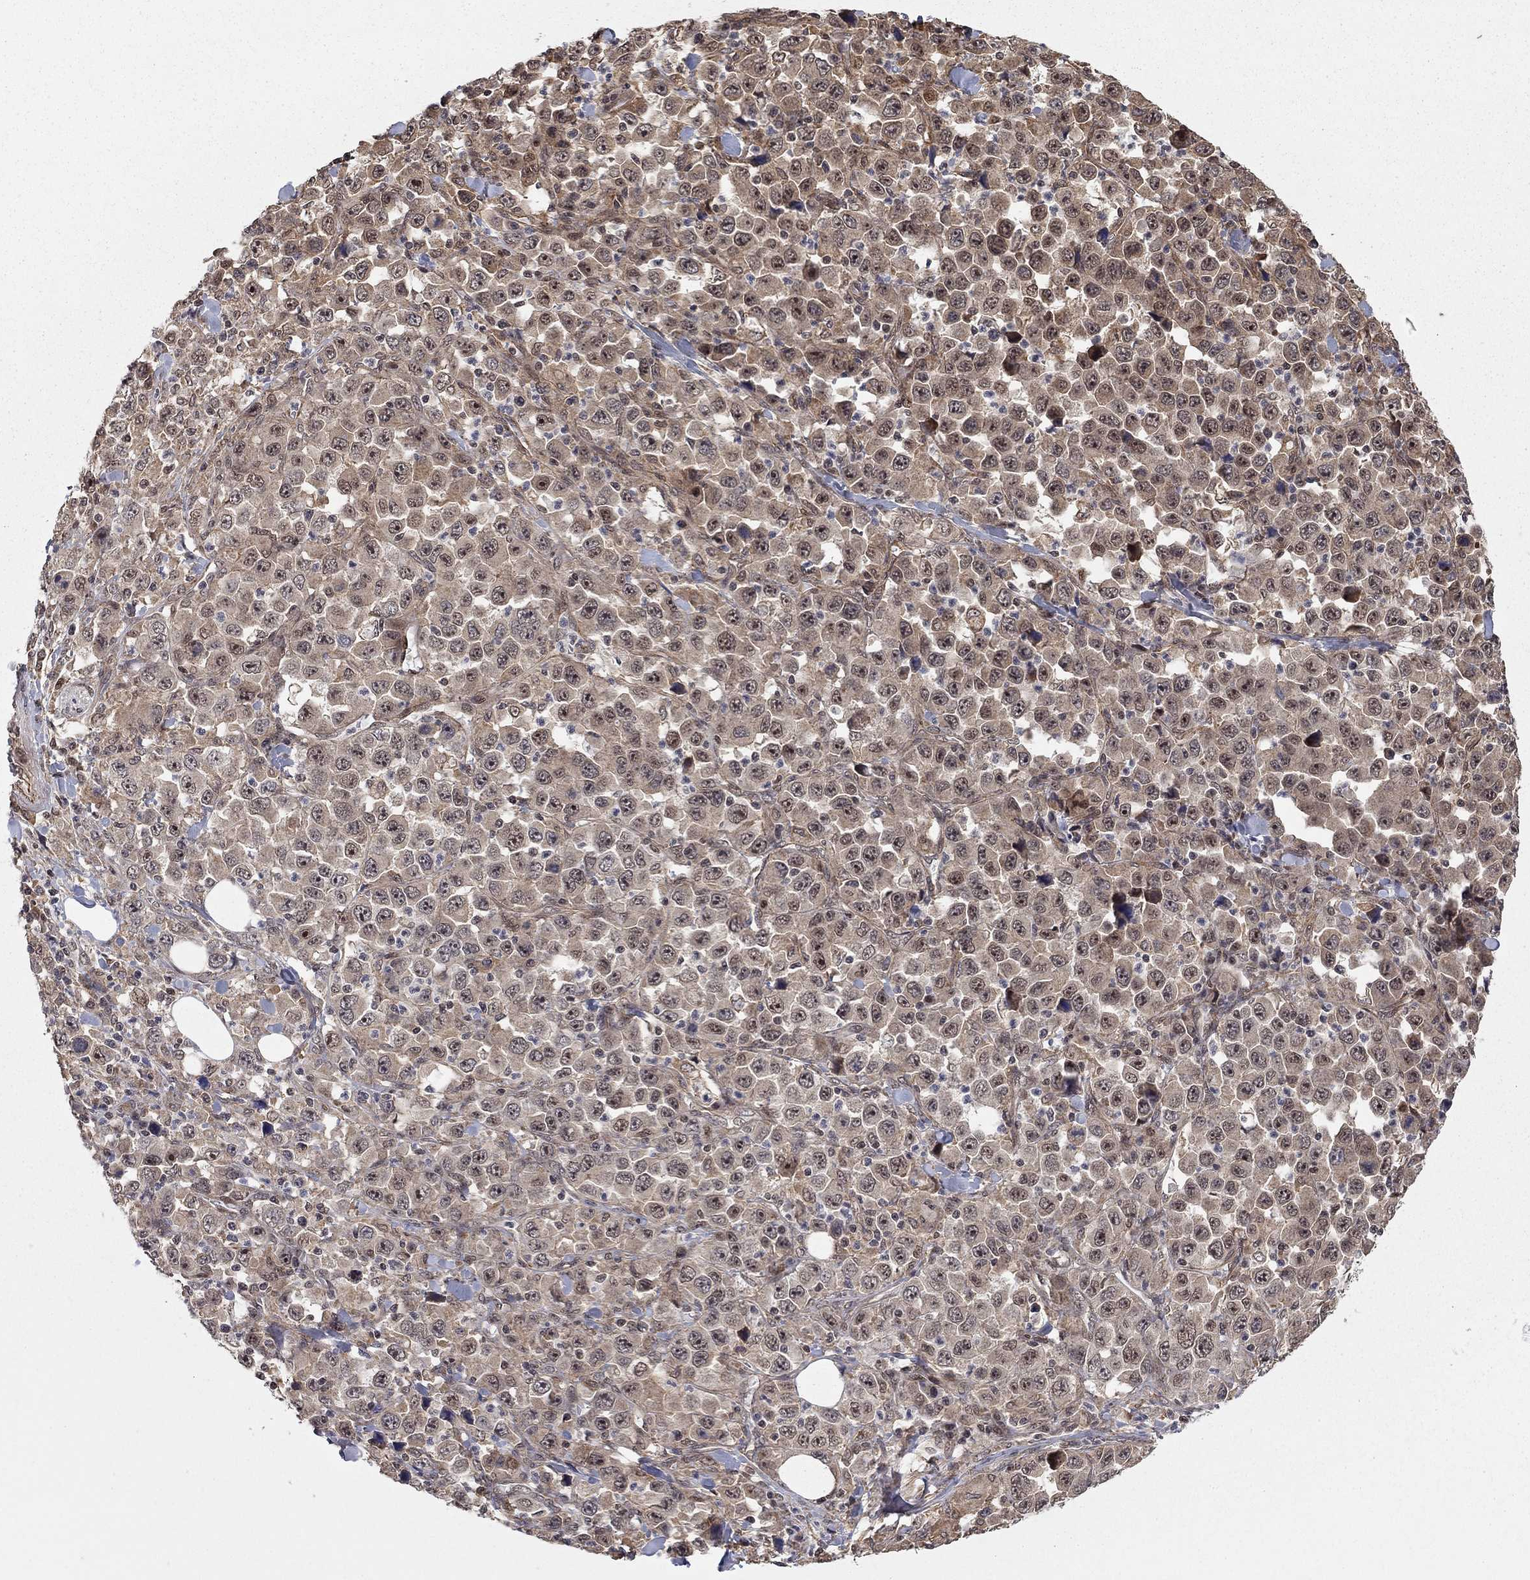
{"staining": {"intensity": "weak", "quantity": "25%-75%", "location": "cytoplasmic/membranous"}, "tissue": "stomach cancer", "cell_type": "Tumor cells", "image_type": "cancer", "snomed": [{"axis": "morphology", "description": "Normal tissue, NOS"}, {"axis": "morphology", "description": "Adenocarcinoma, NOS"}, {"axis": "topography", "description": "Stomach, upper"}, {"axis": "topography", "description": "Stomach"}], "caption": "A brown stain labels weak cytoplasmic/membranous expression of a protein in human stomach cancer tumor cells.", "gene": "TDP1", "patient": {"sex": "male", "age": 59}}